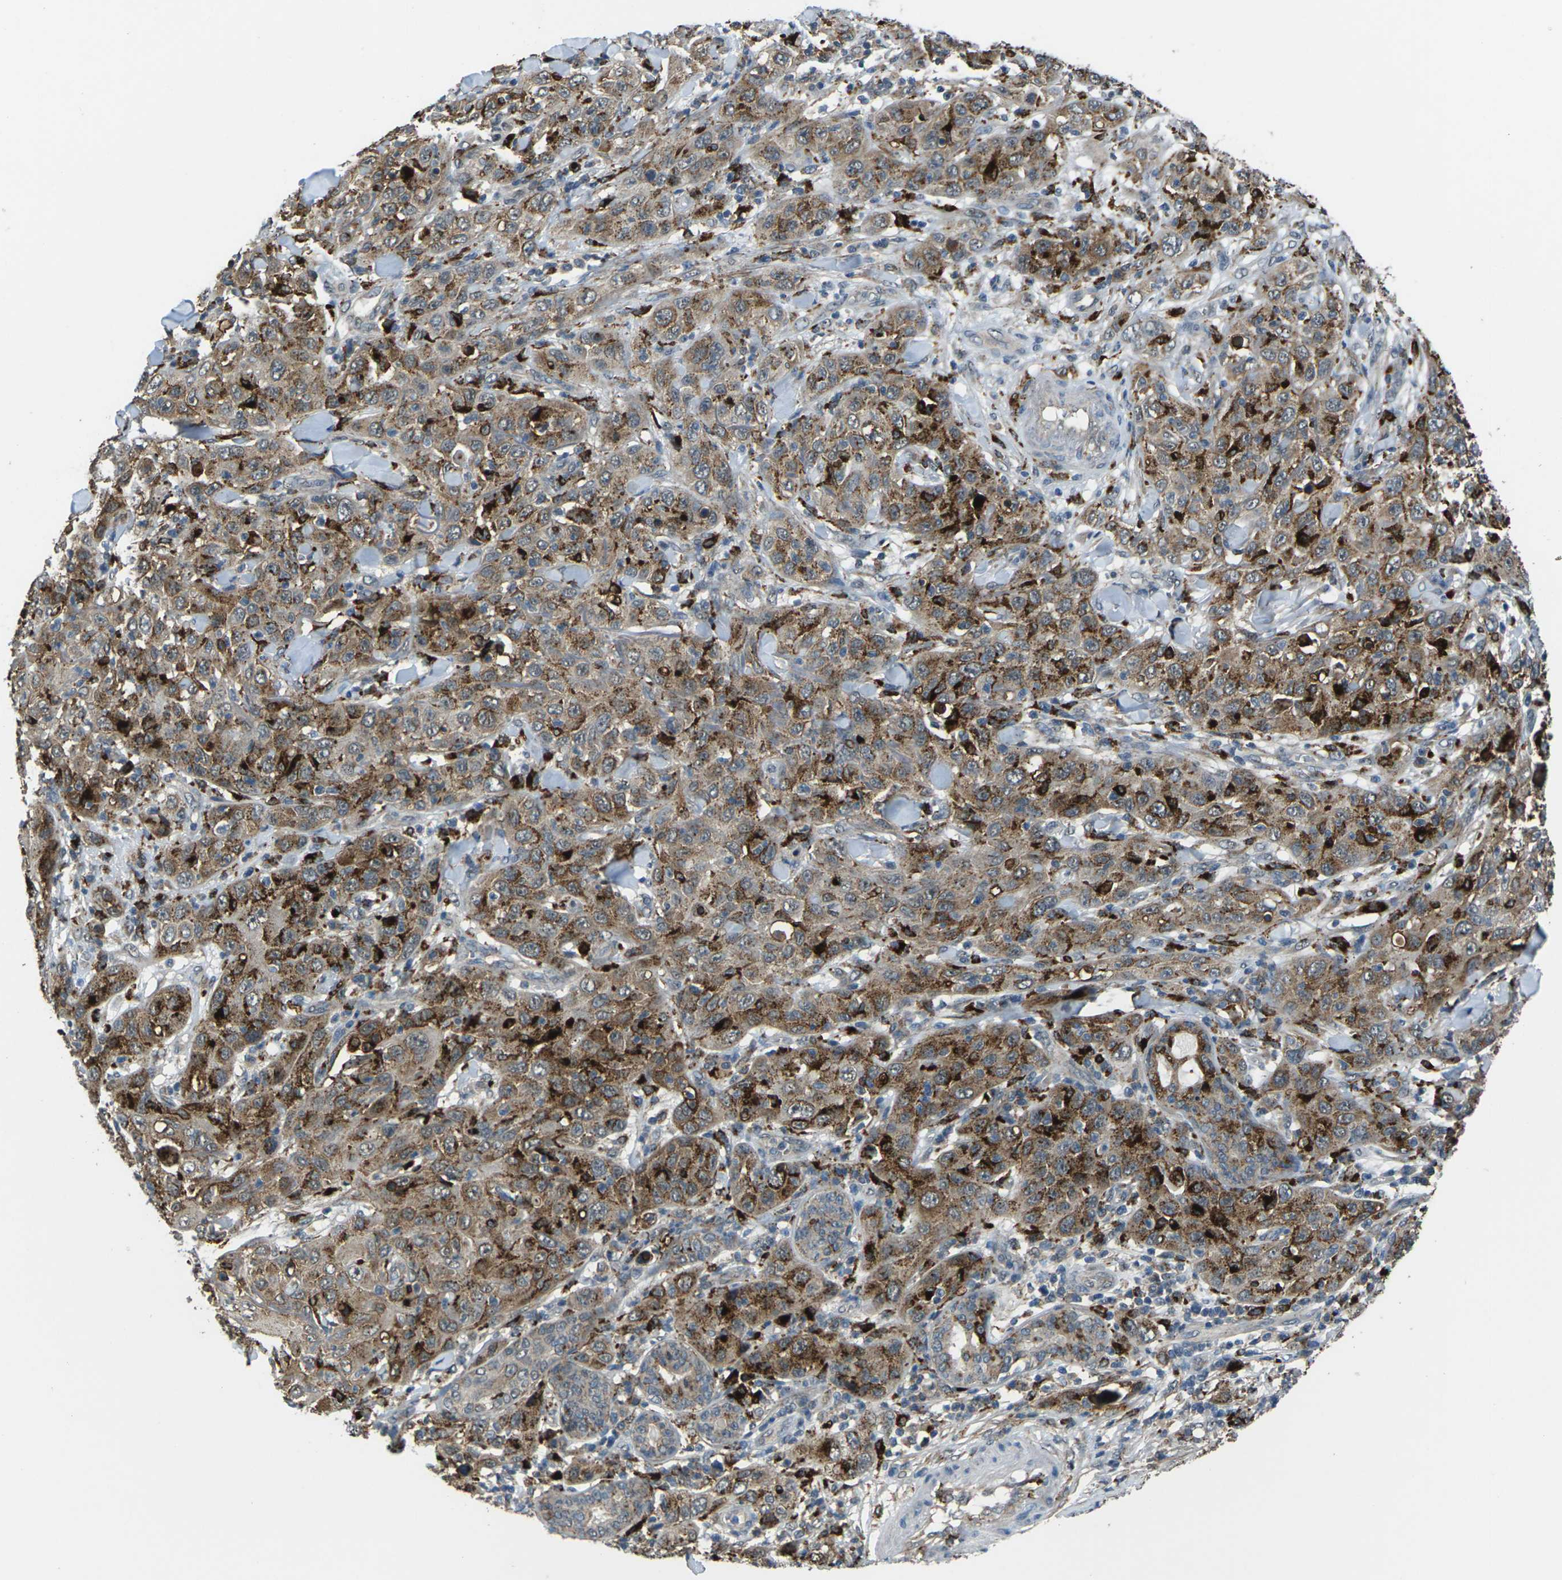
{"staining": {"intensity": "moderate", "quantity": ">75%", "location": "cytoplasmic/membranous"}, "tissue": "skin cancer", "cell_type": "Tumor cells", "image_type": "cancer", "snomed": [{"axis": "morphology", "description": "Squamous cell carcinoma, NOS"}, {"axis": "topography", "description": "Skin"}], "caption": "This histopathology image demonstrates immunohistochemistry (IHC) staining of human skin cancer (squamous cell carcinoma), with medium moderate cytoplasmic/membranous expression in approximately >75% of tumor cells.", "gene": "SLC31A2", "patient": {"sex": "female", "age": 88}}